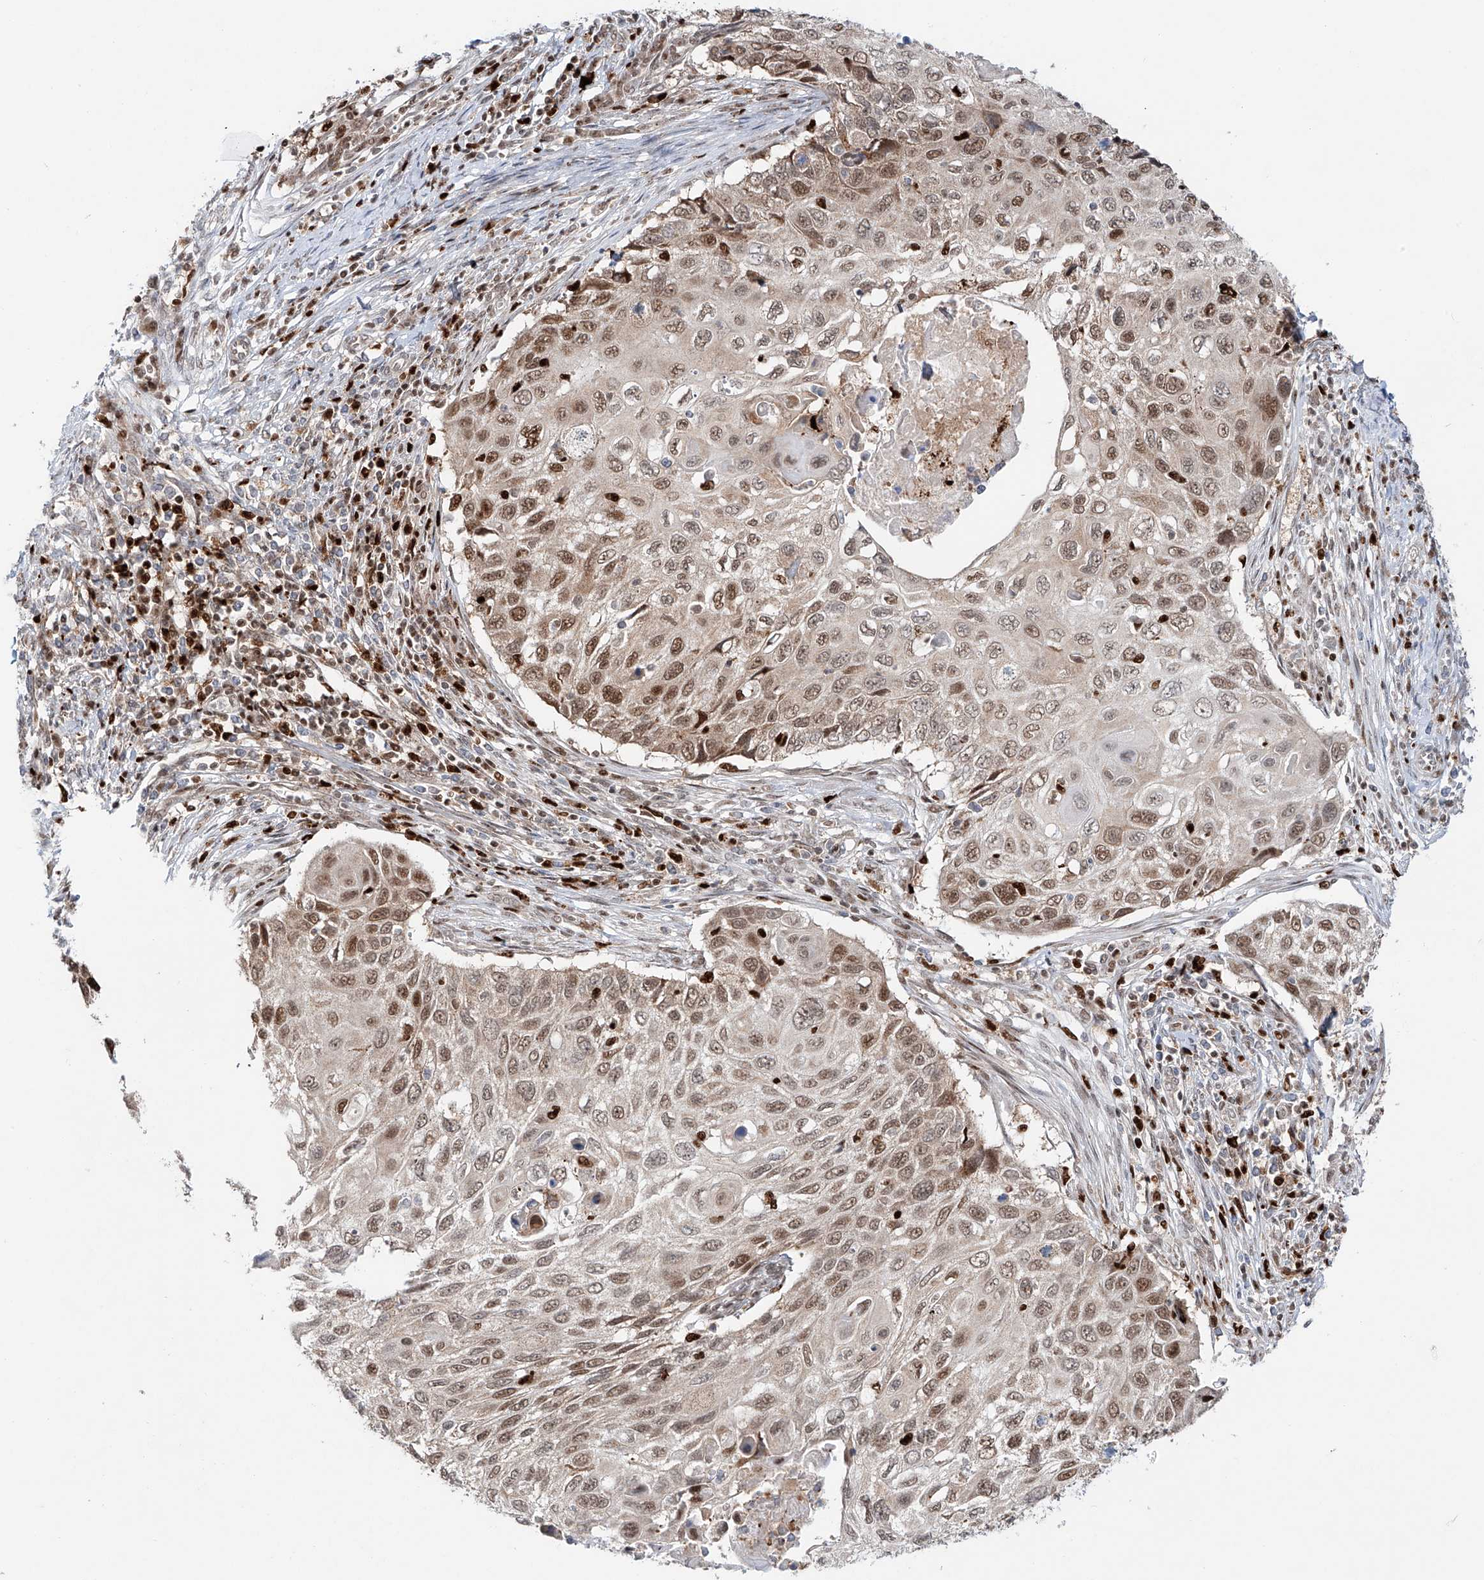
{"staining": {"intensity": "moderate", "quantity": ">75%", "location": "nuclear"}, "tissue": "cervical cancer", "cell_type": "Tumor cells", "image_type": "cancer", "snomed": [{"axis": "morphology", "description": "Squamous cell carcinoma, NOS"}, {"axis": "topography", "description": "Cervix"}], "caption": "Immunohistochemistry (IHC) of human cervical squamous cell carcinoma reveals medium levels of moderate nuclear expression in about >75% of tumor cells. (Brightfield microscopy of DAB IHC at high magnification).", "gene": "DZIP1L", "patient": {"sex": "female", "age": 70}}